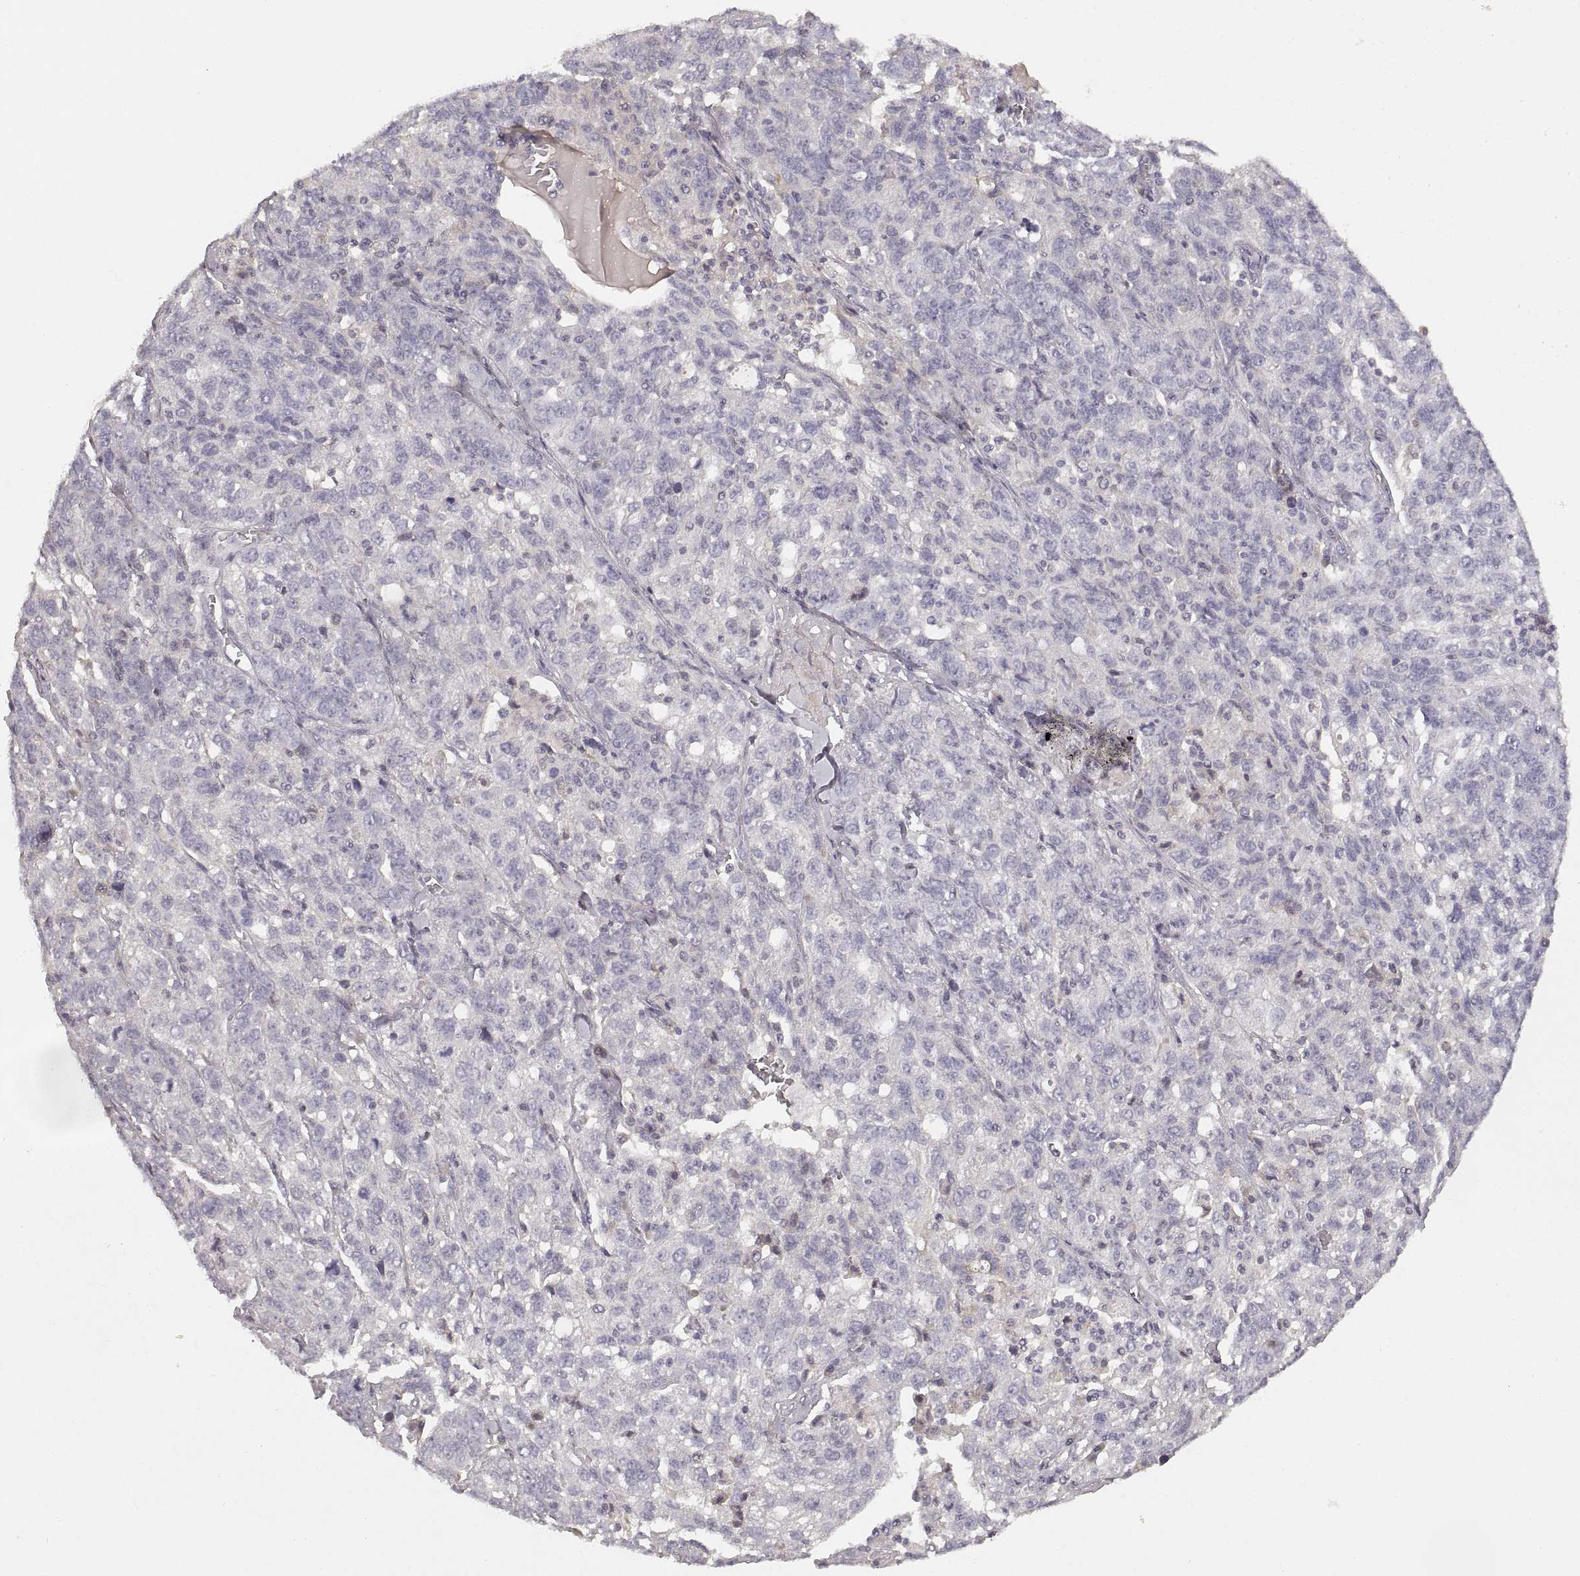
{"staining": {"intensity": "negative", "quantity": "none", "location": "none"}, "tissue": "ovarian cancer", "cell_type": "Tumor cells", "image_type": "cancer", "snomed": [{"axis": "morphology", "description": "Cystadenocarcinoma, serous, NOS"}, {"axis": "topography", "description": "Ovary"}], "caption": "Tumor cells are negative for brown protein staining in serous cystadenocarcinoma (ovarian).", "gene": "RUNDC3A", "patient": {"sex": "female", "age": 71}}